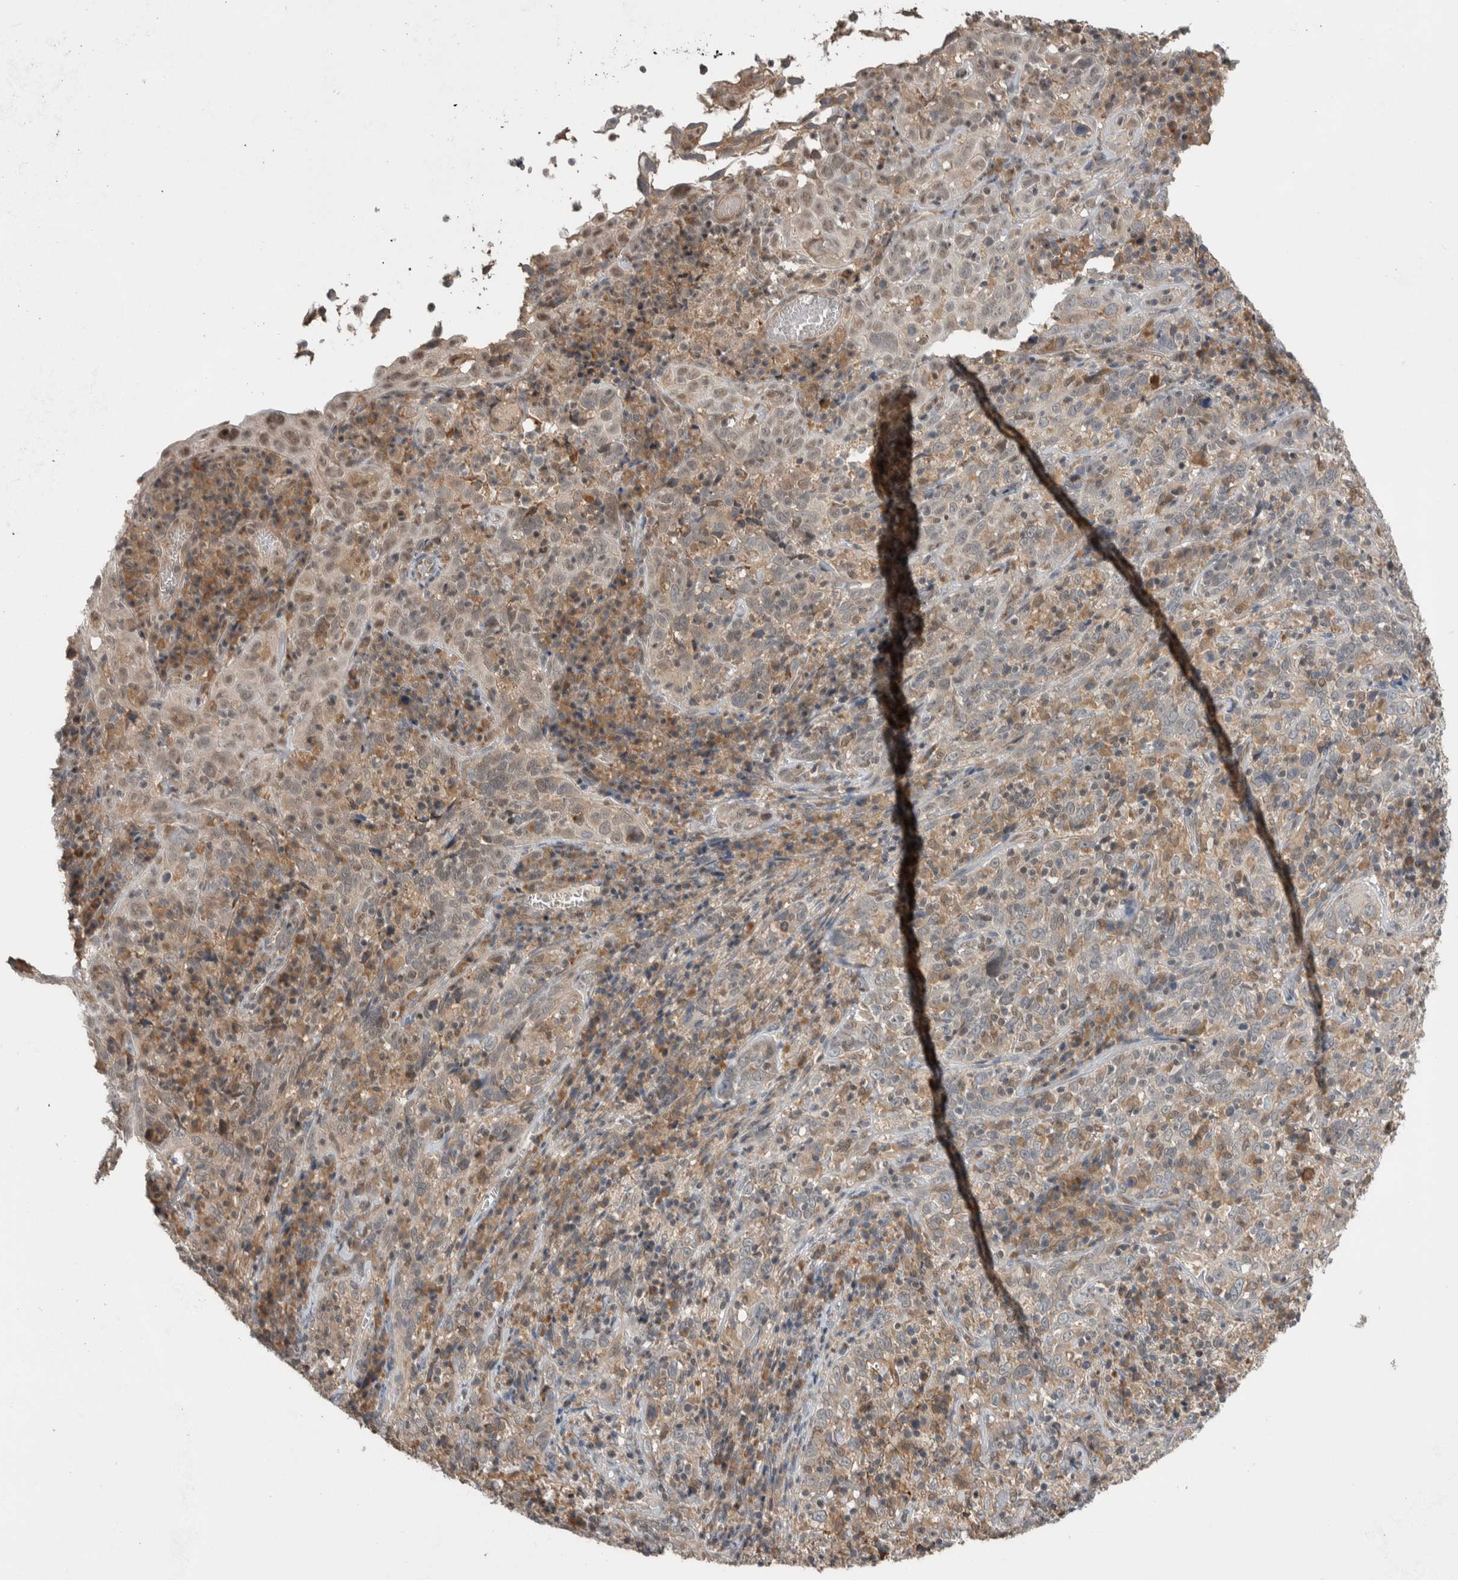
{"staining": {"intensity": "weak", "quantity": "<25%", "location": "nuclear"}, "tissue": "cervical cancer", "cell_type": "Tumor cells", "image_type": "cancer", "snomed": [{"axis": "morphology", "description": "Squamous cell carcinoma, NOS"}, {"axis": "topography", "description": "Cervix"}], "caption": "Histopathology image shows no significant protein expression in tumor cells of squamous cell carcinoma (cervical). (DAB IHC visualized using brightfield microscopy, high magnification).", "gene": "PRDM4", "patient": {"sex": "female", "age": 46}}